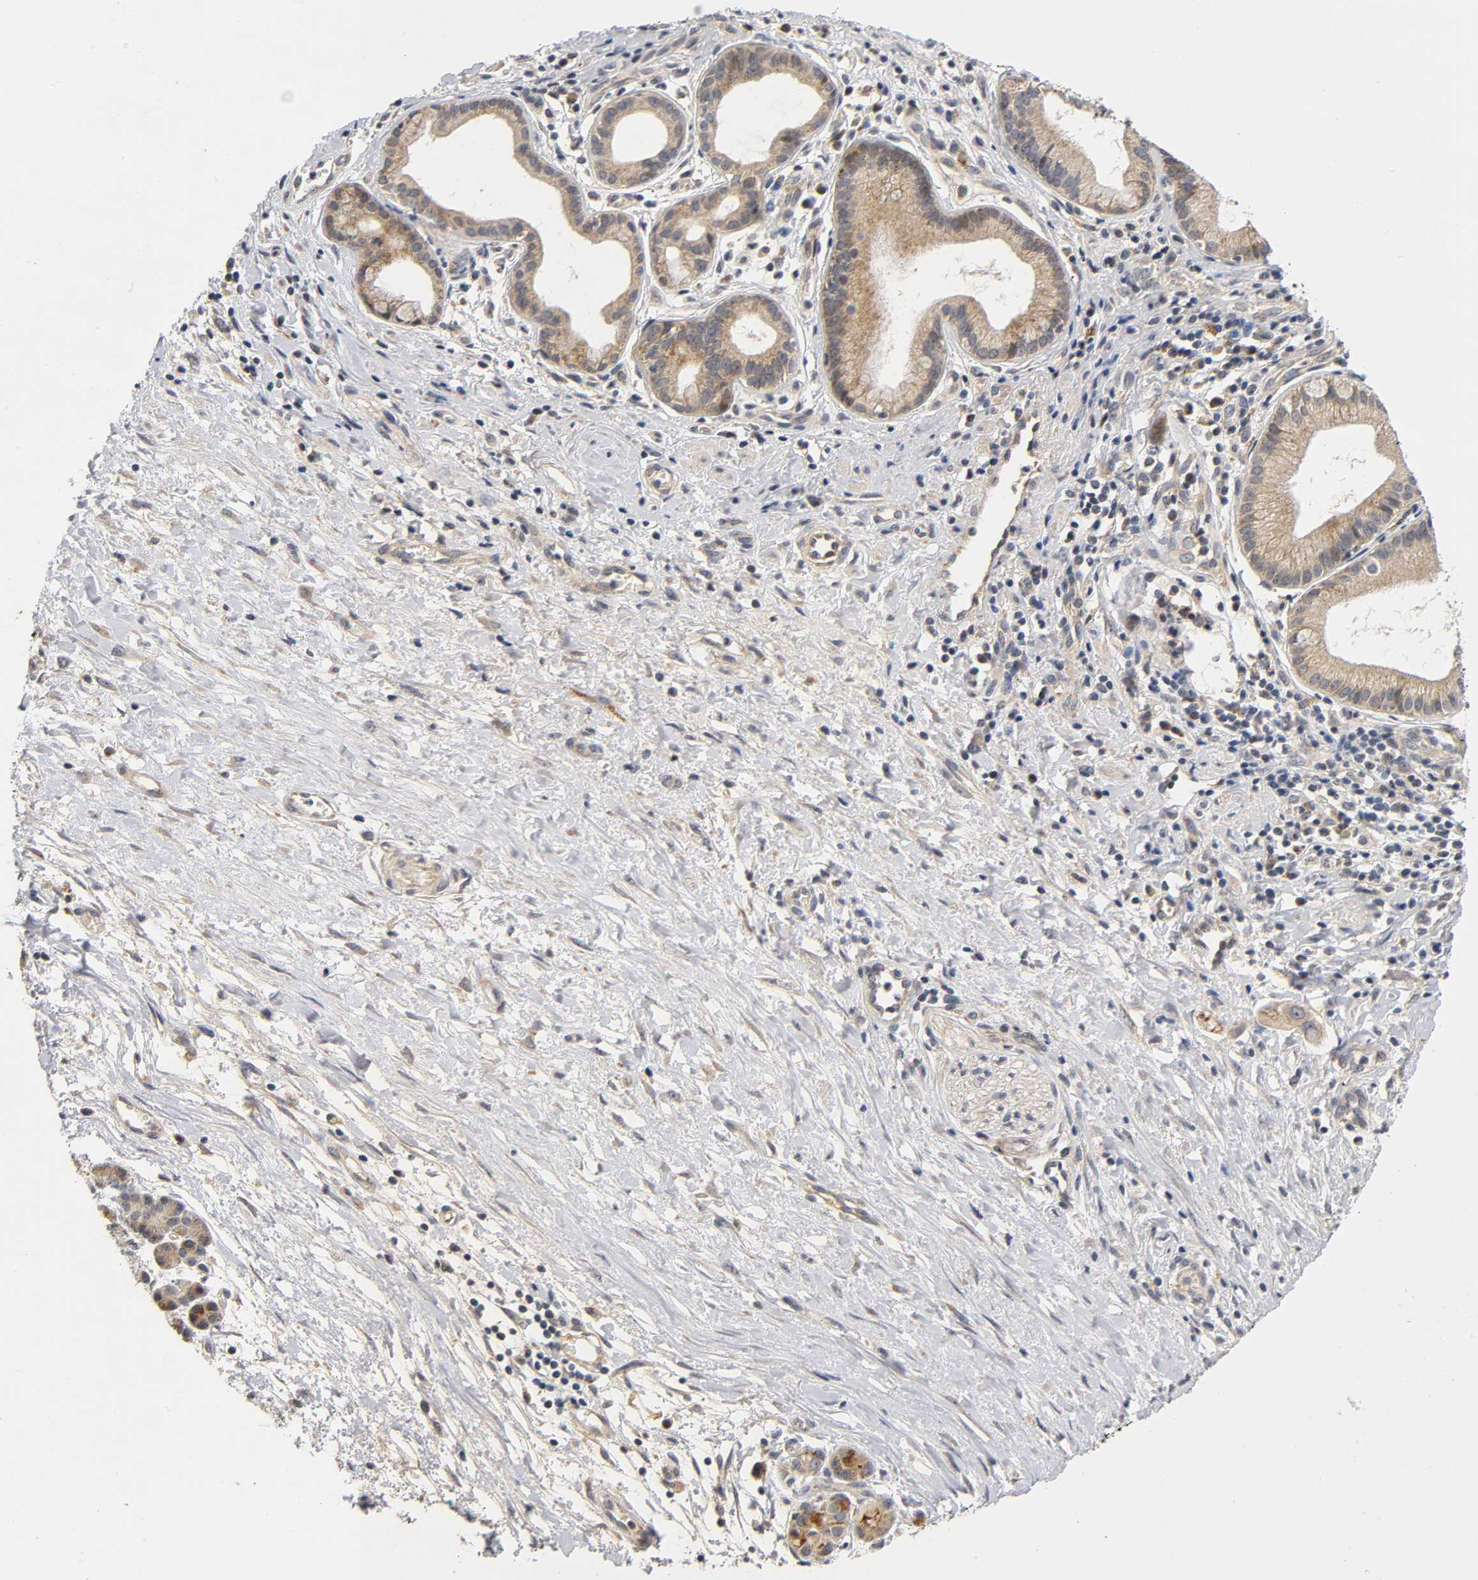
{"staining": {"intensity": "weak", "quantity": ">75%", "location": "cytoplasmic/membranous"}, "tissue": "pancreatic cancer", "cell_type": "Tumor cells", "image_type": "cancer", "snomed": [{"axis": "morphology", "description": "Adenocarcinoma, NOS"}, {"axis": "topography", "description": "Pancreas"}], "caption": "The image exhibits immunohistochemical staining of pancreatic cancer (adenocarcinoma). There is weak cytoplasmic/membranous staining is present in approximately >75% of tumor cells. (IHC, brightfield microscopy, high magnification).", "gene": "NRP1", "patient": {"sex": "female", "age": 60}}